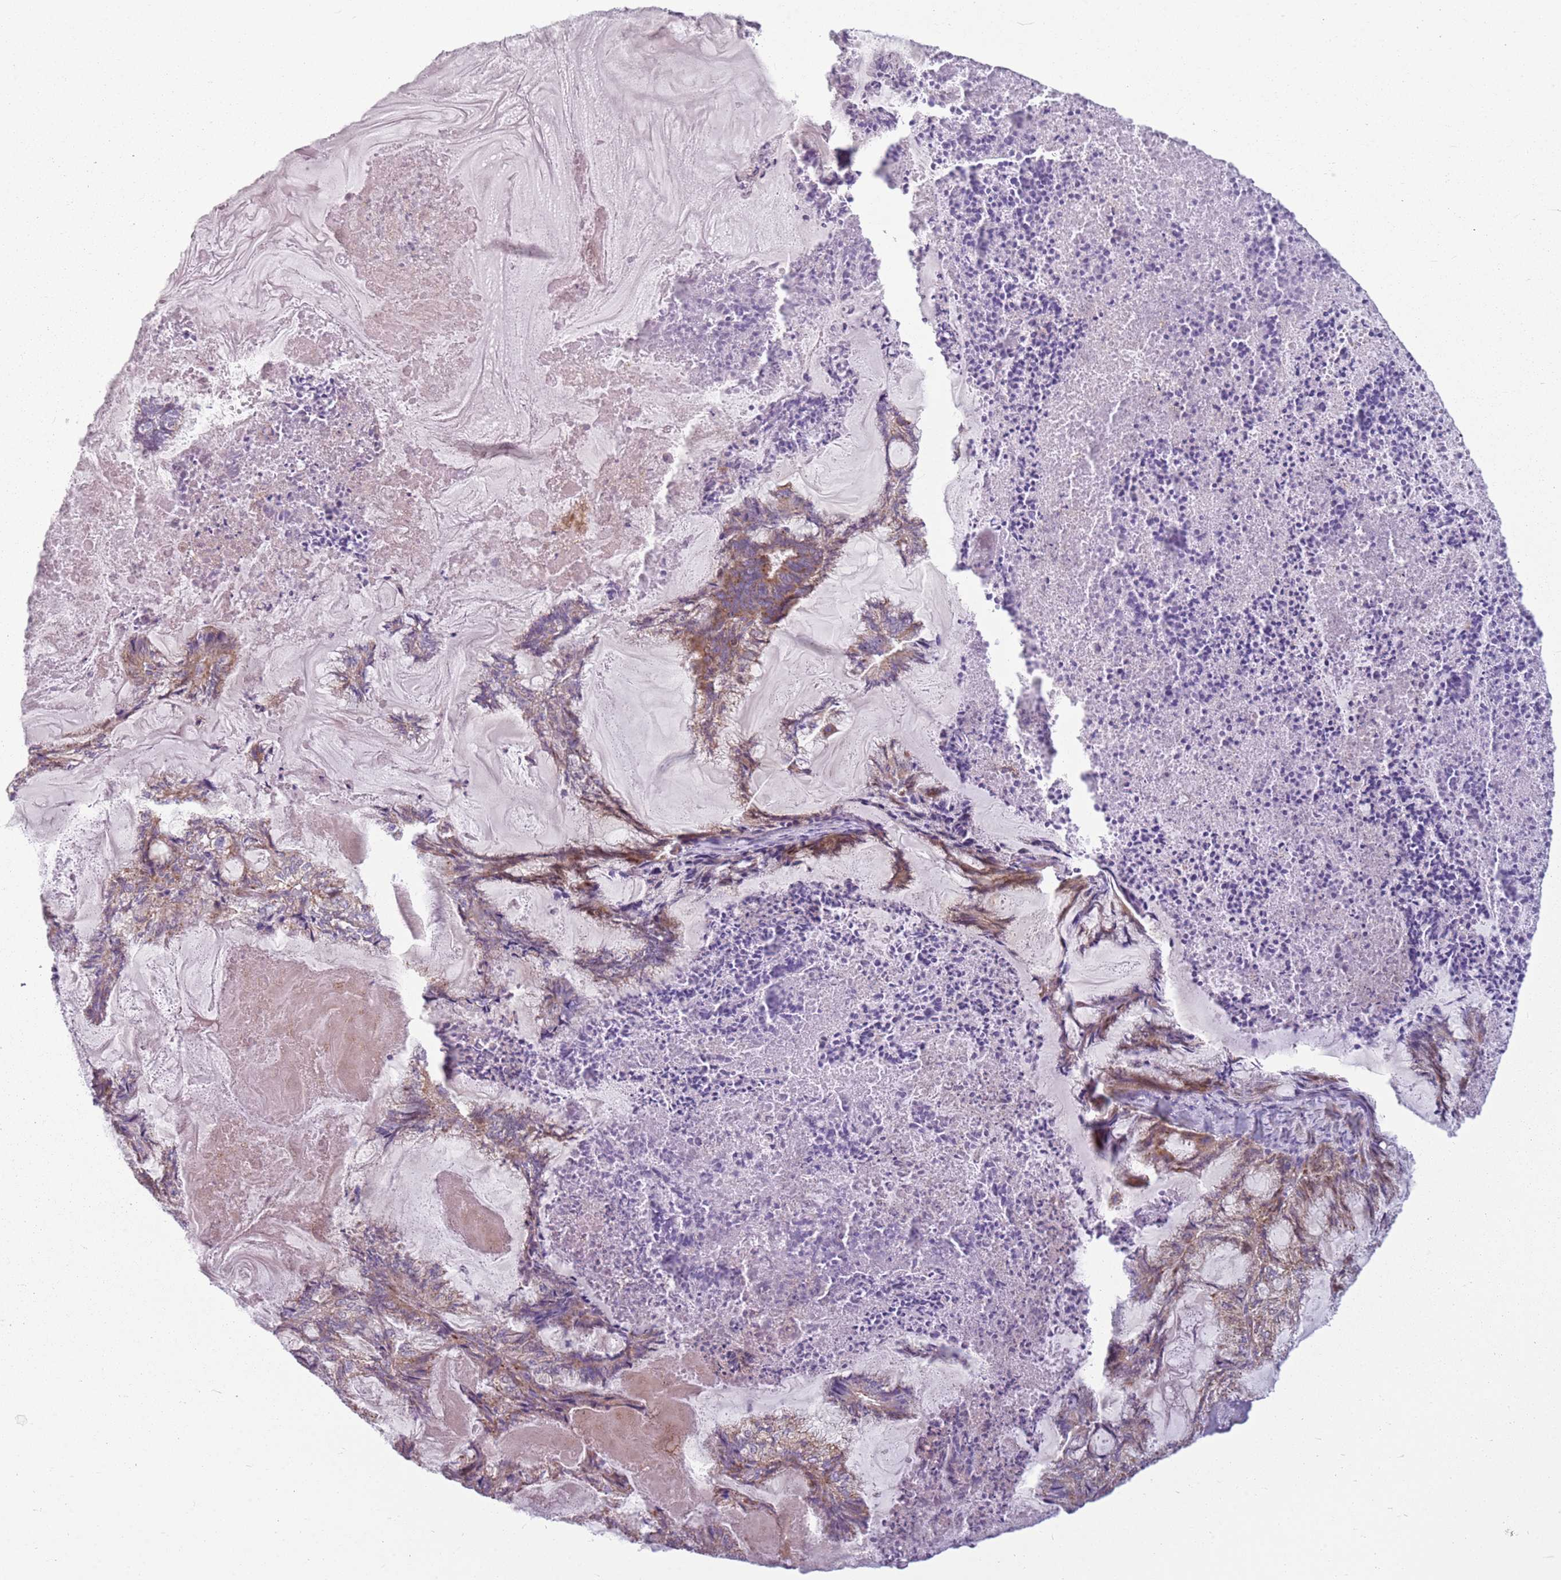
{"staining": {"intensity": "moderate", "quantity": ">75%", "location": "cytoplasmic/membranous"}, "tissue": "endometrial cancer", "cell_type": "Tumor cells", "image_type": "cancer", "snomed": [{"axis": "morphology", "description": "Adenocarcinoma, NOS"}, {"axis": "topography", "description": "Endometrium"}], "caption": "Protein expression analysis of adenocarcinoma (endometrial) displays moderate cytoplasmic/membranous positivity in about >75% of tumor cells.", "gene": "TMEM200C", "patient": {"sex": "female", "age": 86}}